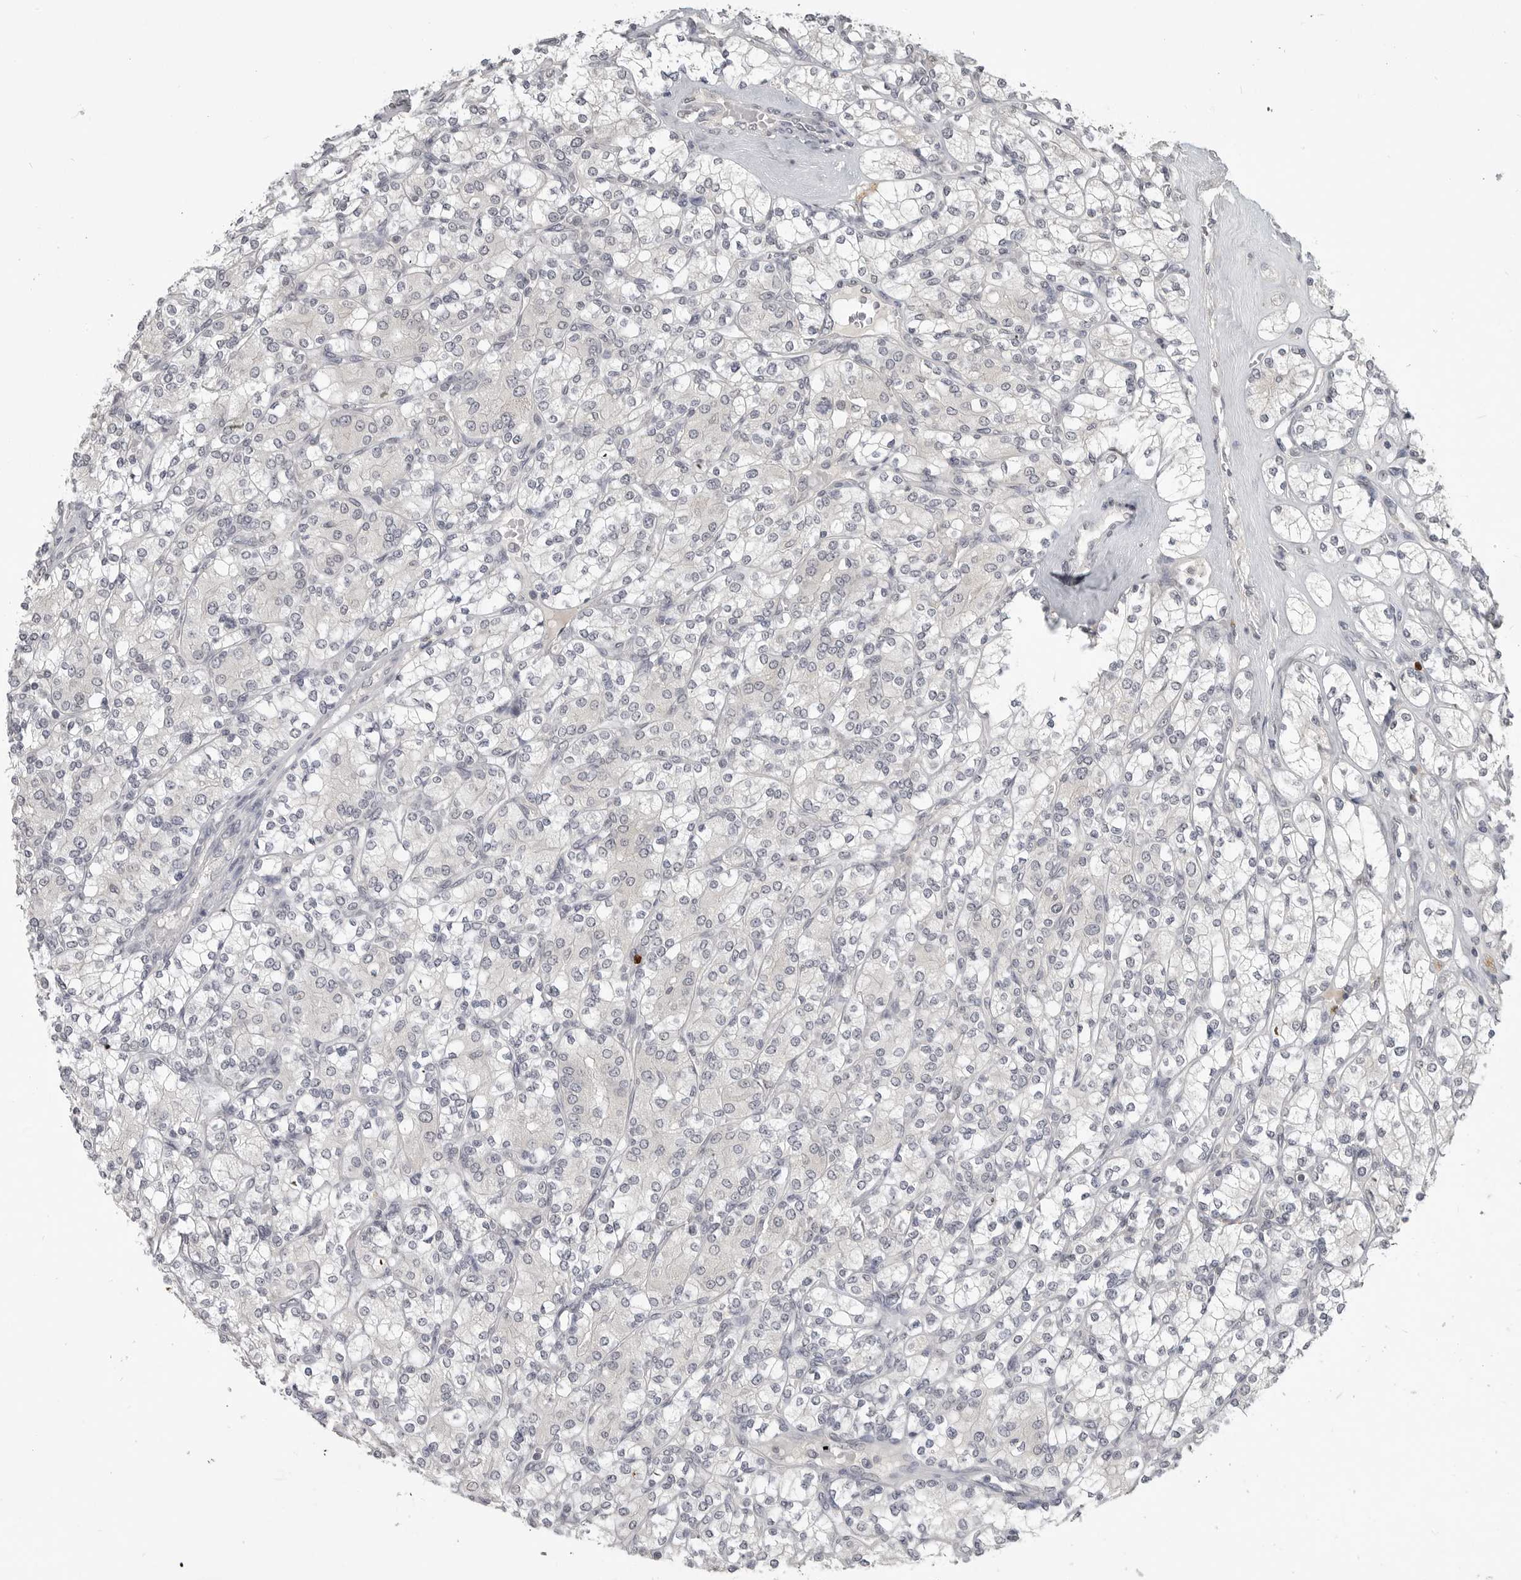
{"staining": {"intensity": "negative", "quantity": "none", "location": "none"}, "tissue": "renal cancer", "cell_type": "Tumor cells", "image_type": "cancer", "snomed": [{"axis": "morphology", "description": "Adenocarcinoma, NOS"}, {"axis": "topography", "description": "Kidney"}], "caption": "High power microscopy photomicrograph of an IHC image of renal cancer (adenocarcinoma), revealing no significant expression in tumor cells. (Stains: DAB (3,3'-diaminobenzidine) immunohistochemistry with hematoxylin counter stain, Microscopy: brightfield microscopy at high magnification).", "gene": "FOXP3", "patient": {"sex": "male", "age": 77}}